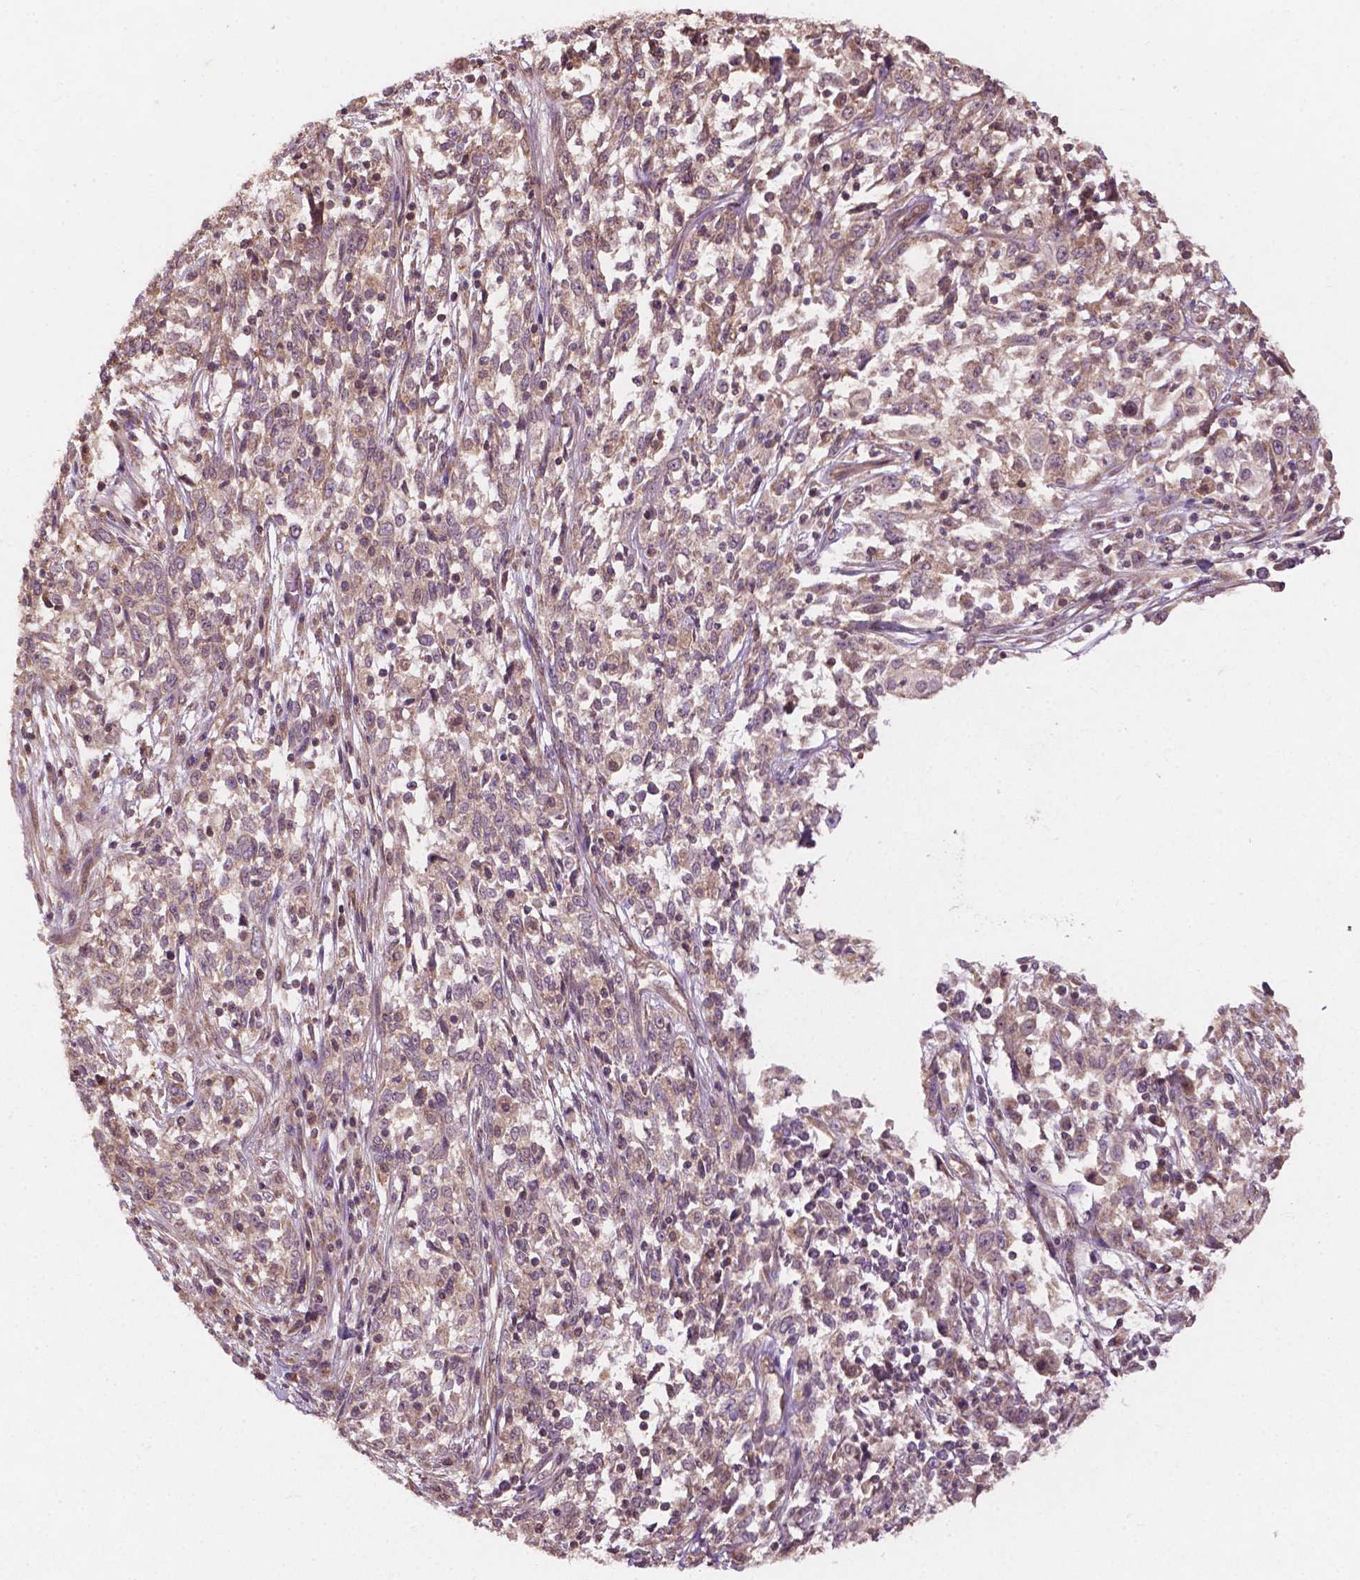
{"staining": {"intensity": "weak", "quantity": "25%-75%", "location": "cytoplasmic/membranous"}, "tissue": "cervical cancer", "cell_type": "Tumor cells", "image_type": "cancer", "snomed": [{"axis": "morphology", "description": "Adenocarcinoma, NOS"}, {"axis": "topography", "description": "Cervix"}], "caption": "Immunohistochemistry of human adenocarcinoma (cervical) reveals low levels of weak cytoplasmic/membranous expression in approximately 25%-75% of tumor cells.", "gene": "CDC42BPA", "patient": {"sex": "female", "age": 40}}